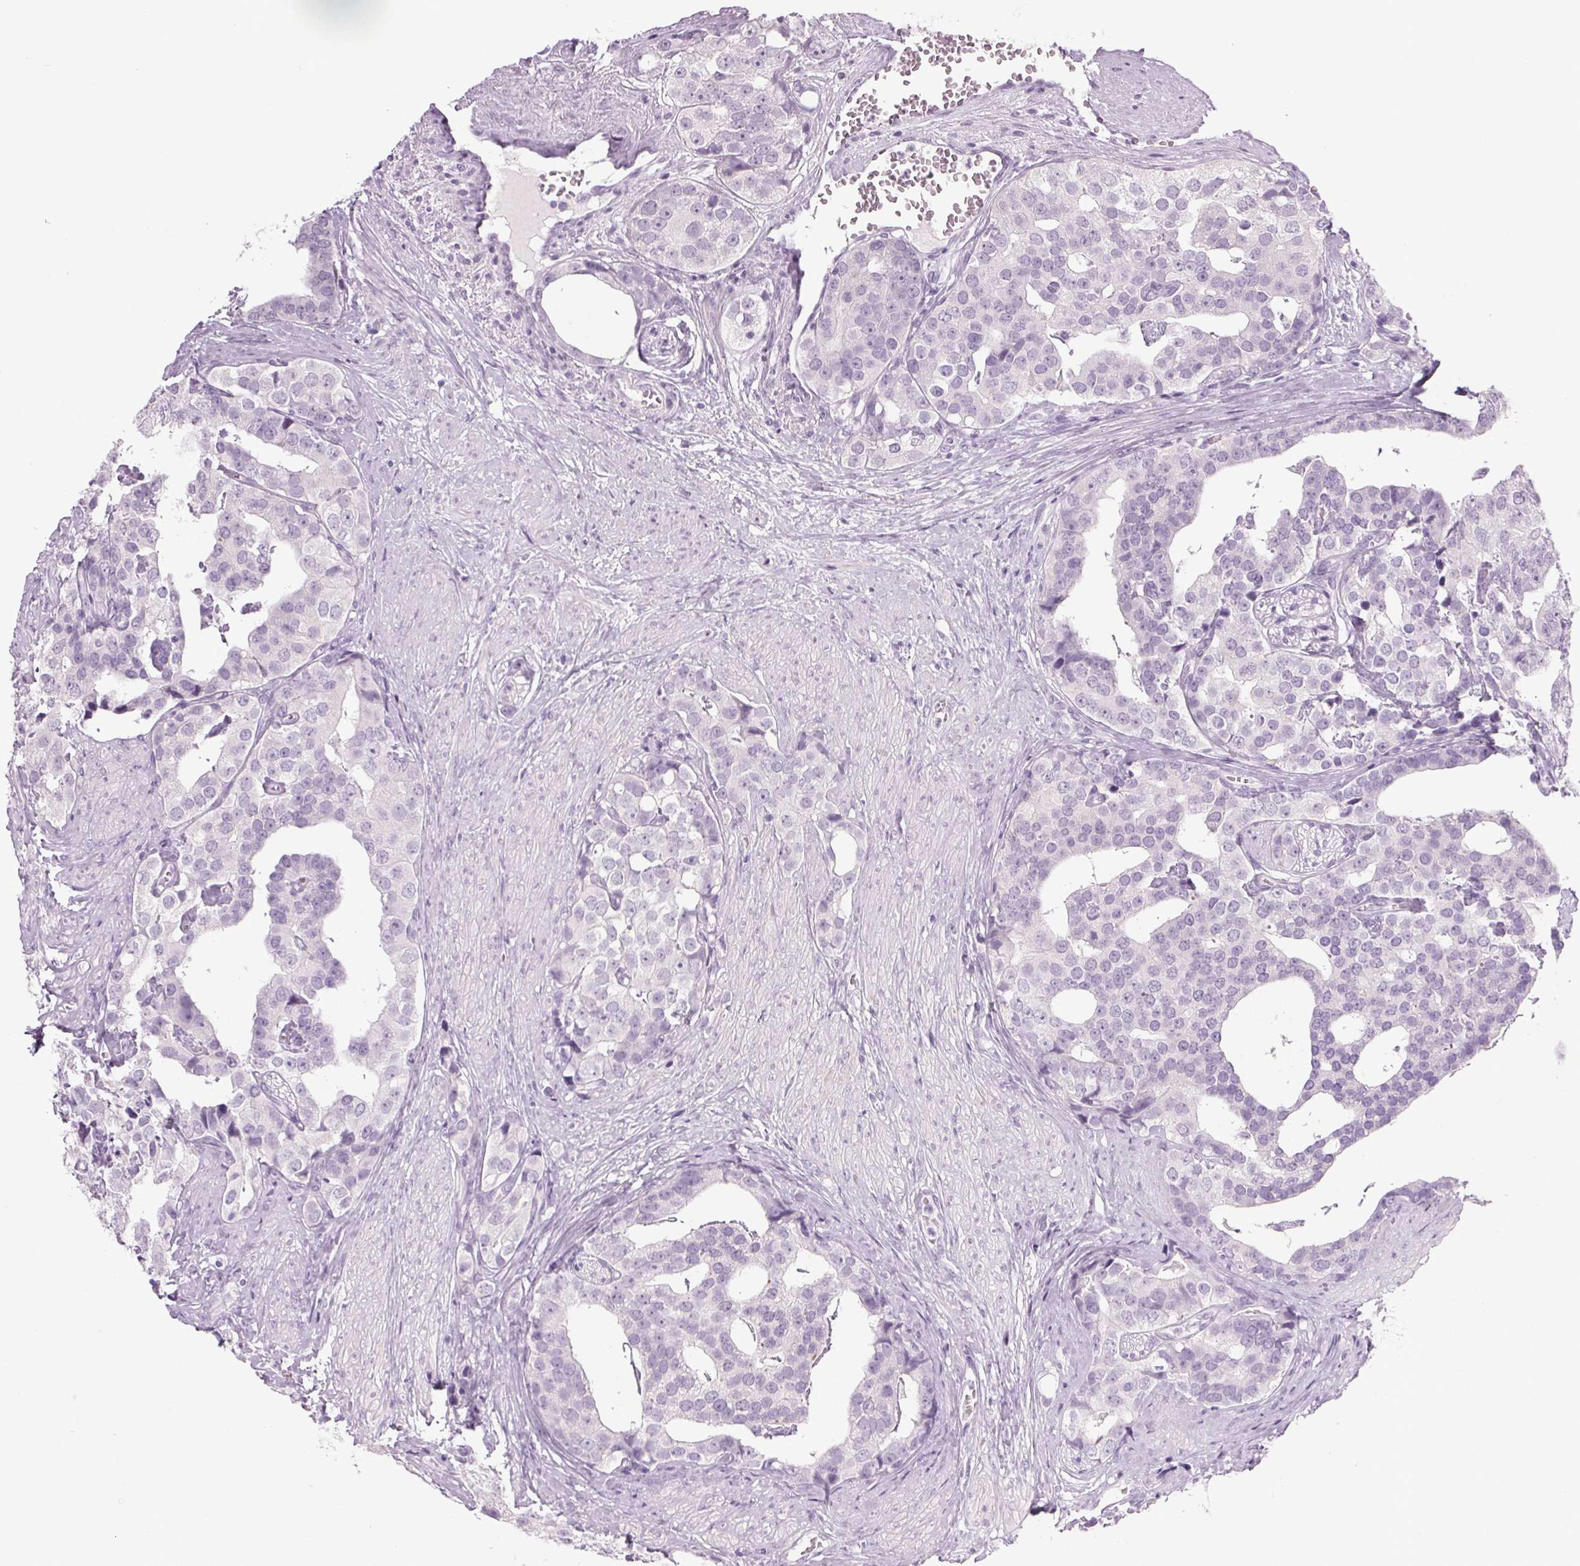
{"staining": {"intensity": "negative", "quantity": "none", "location": "none"}, "tissue": "prostate cancer", "cell_type": "Tumor cells", "image_type": "cancer", "snomed": [{"axis": "morphology", "description": "Adenocarcinoma, High grade"}, {"axis": "topography", "description": "Prostate"}], "caption": "An image of high-grade adenocarcinoma (prostate) stained for a protein displays no brown staining in tumor cells.", "gene": "PPP1R1A", "patient": {"sex": "male", "age": 71}}